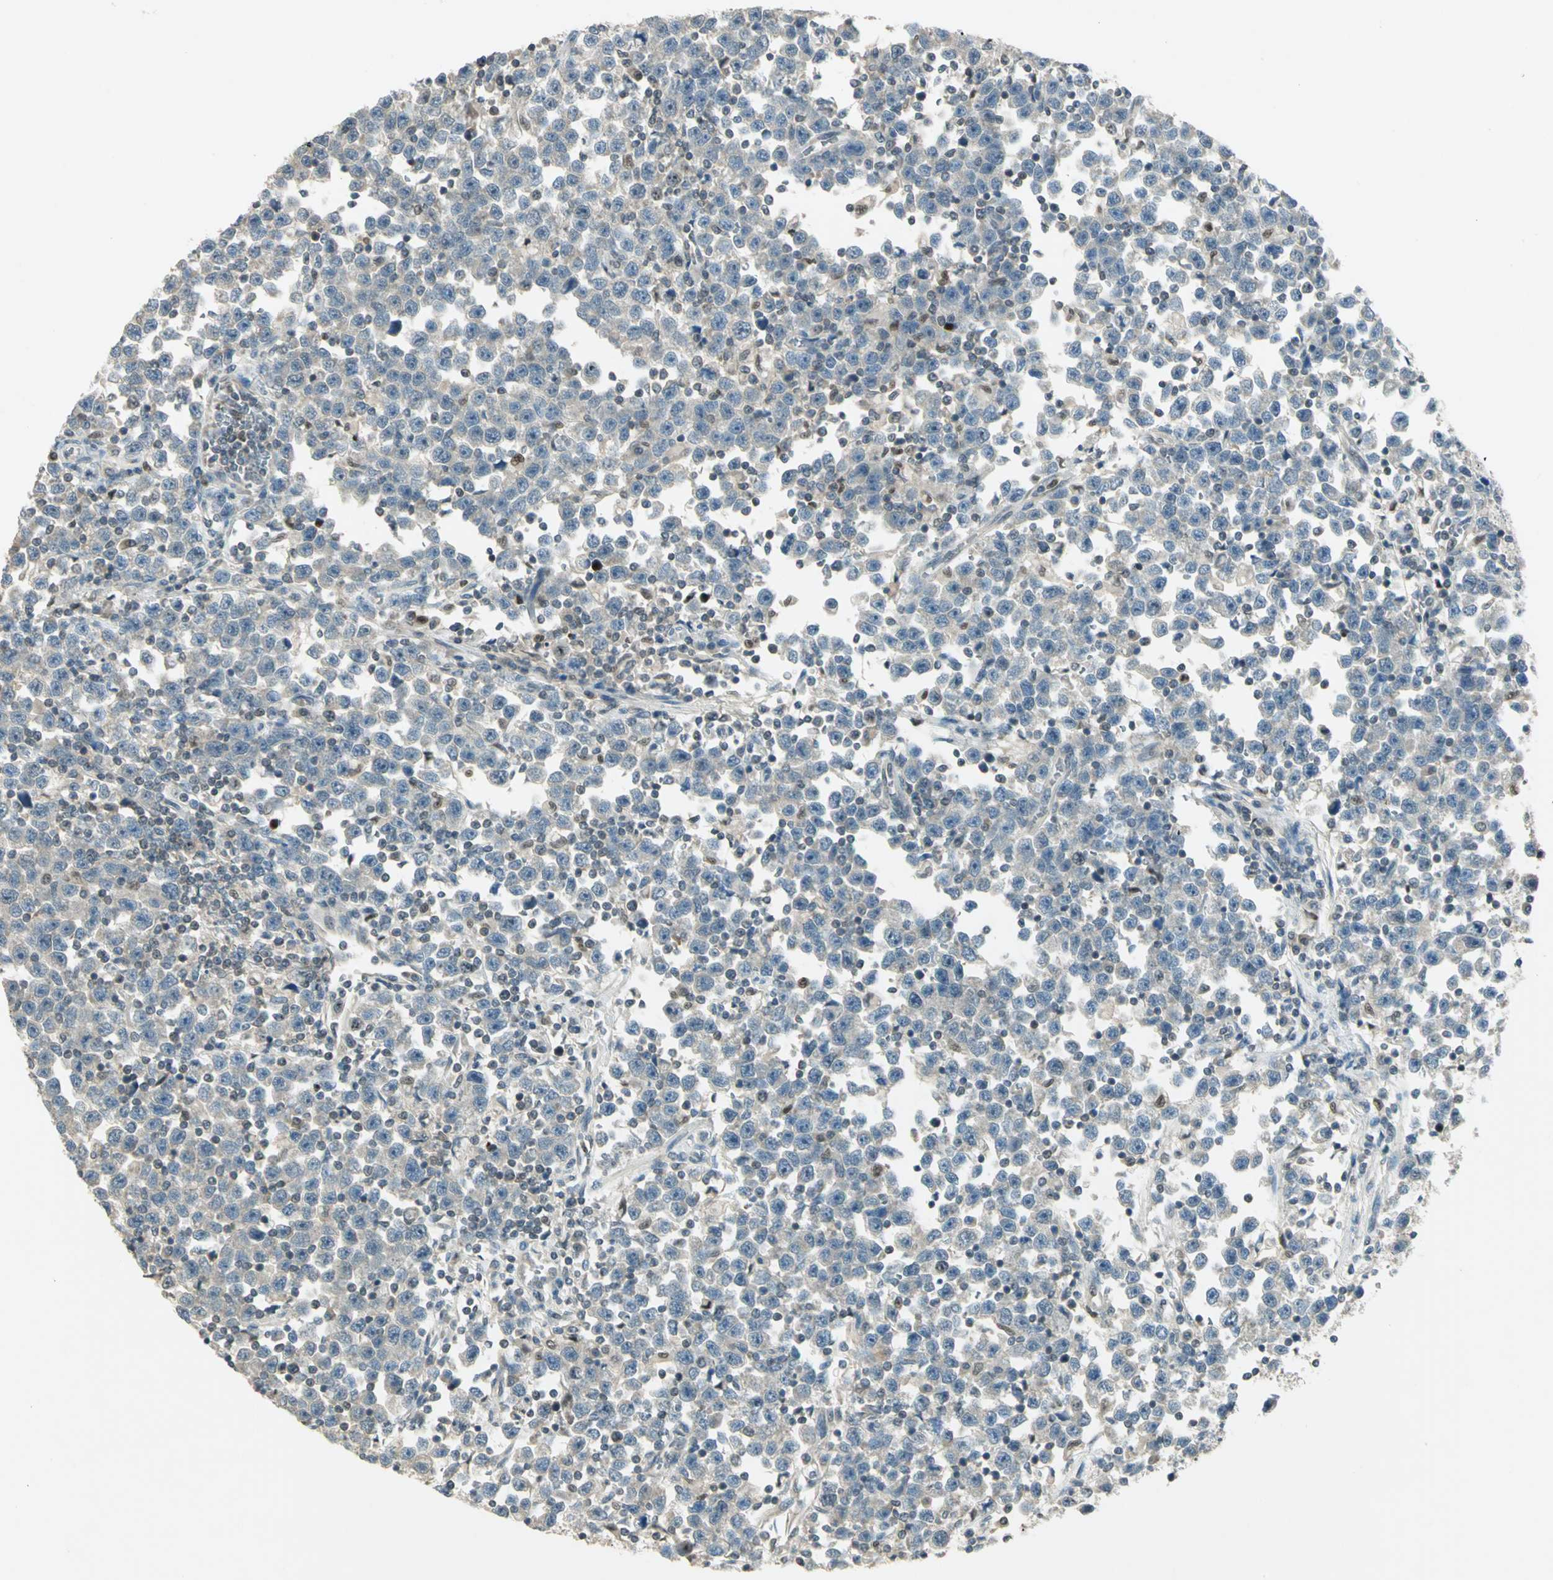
{"staining": {"intensity": "negative", "quantity": "none", "location": "none"}, "tissue": "testis cancer", "cell_type": "Tumor cells", "image_type": "cancer", "snomed": [{"axis": "morphology", "description": "Seminoma, NOS"}, {"axis": "topography", "description": "Testis"}], "caption": "DAB (3,3'-diaminobenzidine) immunohistochemical staining of testis cancer demonstrates no significant positivity in tumor cells.", "gene": "BIRC2", "patient": {"sex": "male", "age": 43}}